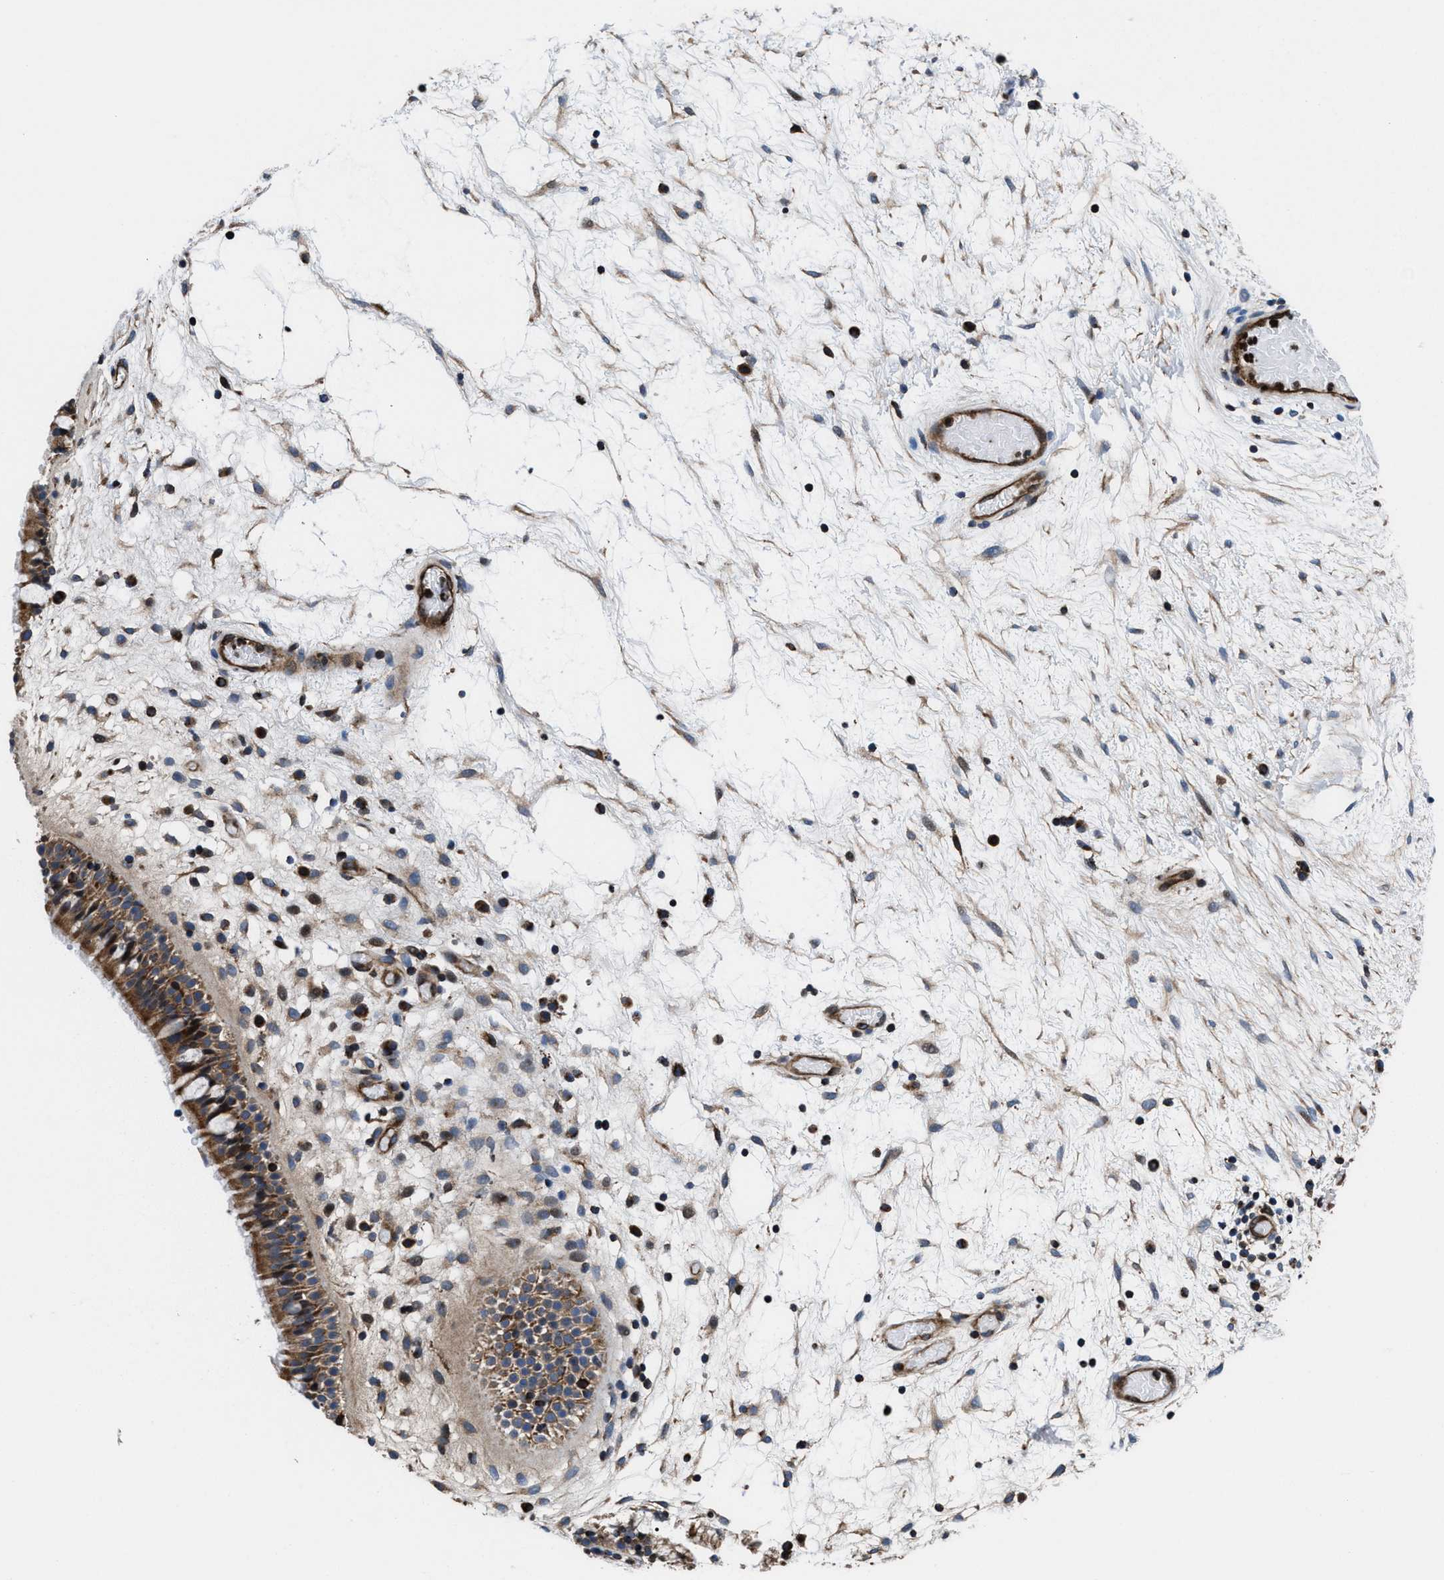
{"staining": {"intensity": "strong", "quantity": "25%-75%", "location": "cytoplasmic/membranous"}, "tissue": "nasopharynx", "cell_type": "Respiratory epithelial cells", "image_type": "normal", "snomed": [{"axis": "morphology", "description": "Normal tissue, NOS"}, {"axis": "morphology", "description": "Inflammation, NOS"}, {"axis": "topography", "description": "Nasopharynx"}], "caption": "Respiratory epithelial cells display high levels of strong cytoplasmic/membranous positivity in about 25%-75% of cells in normal human nasopharynx.", "gene": "PRR15L", "patient": {"sex": "male", "age": 48}}